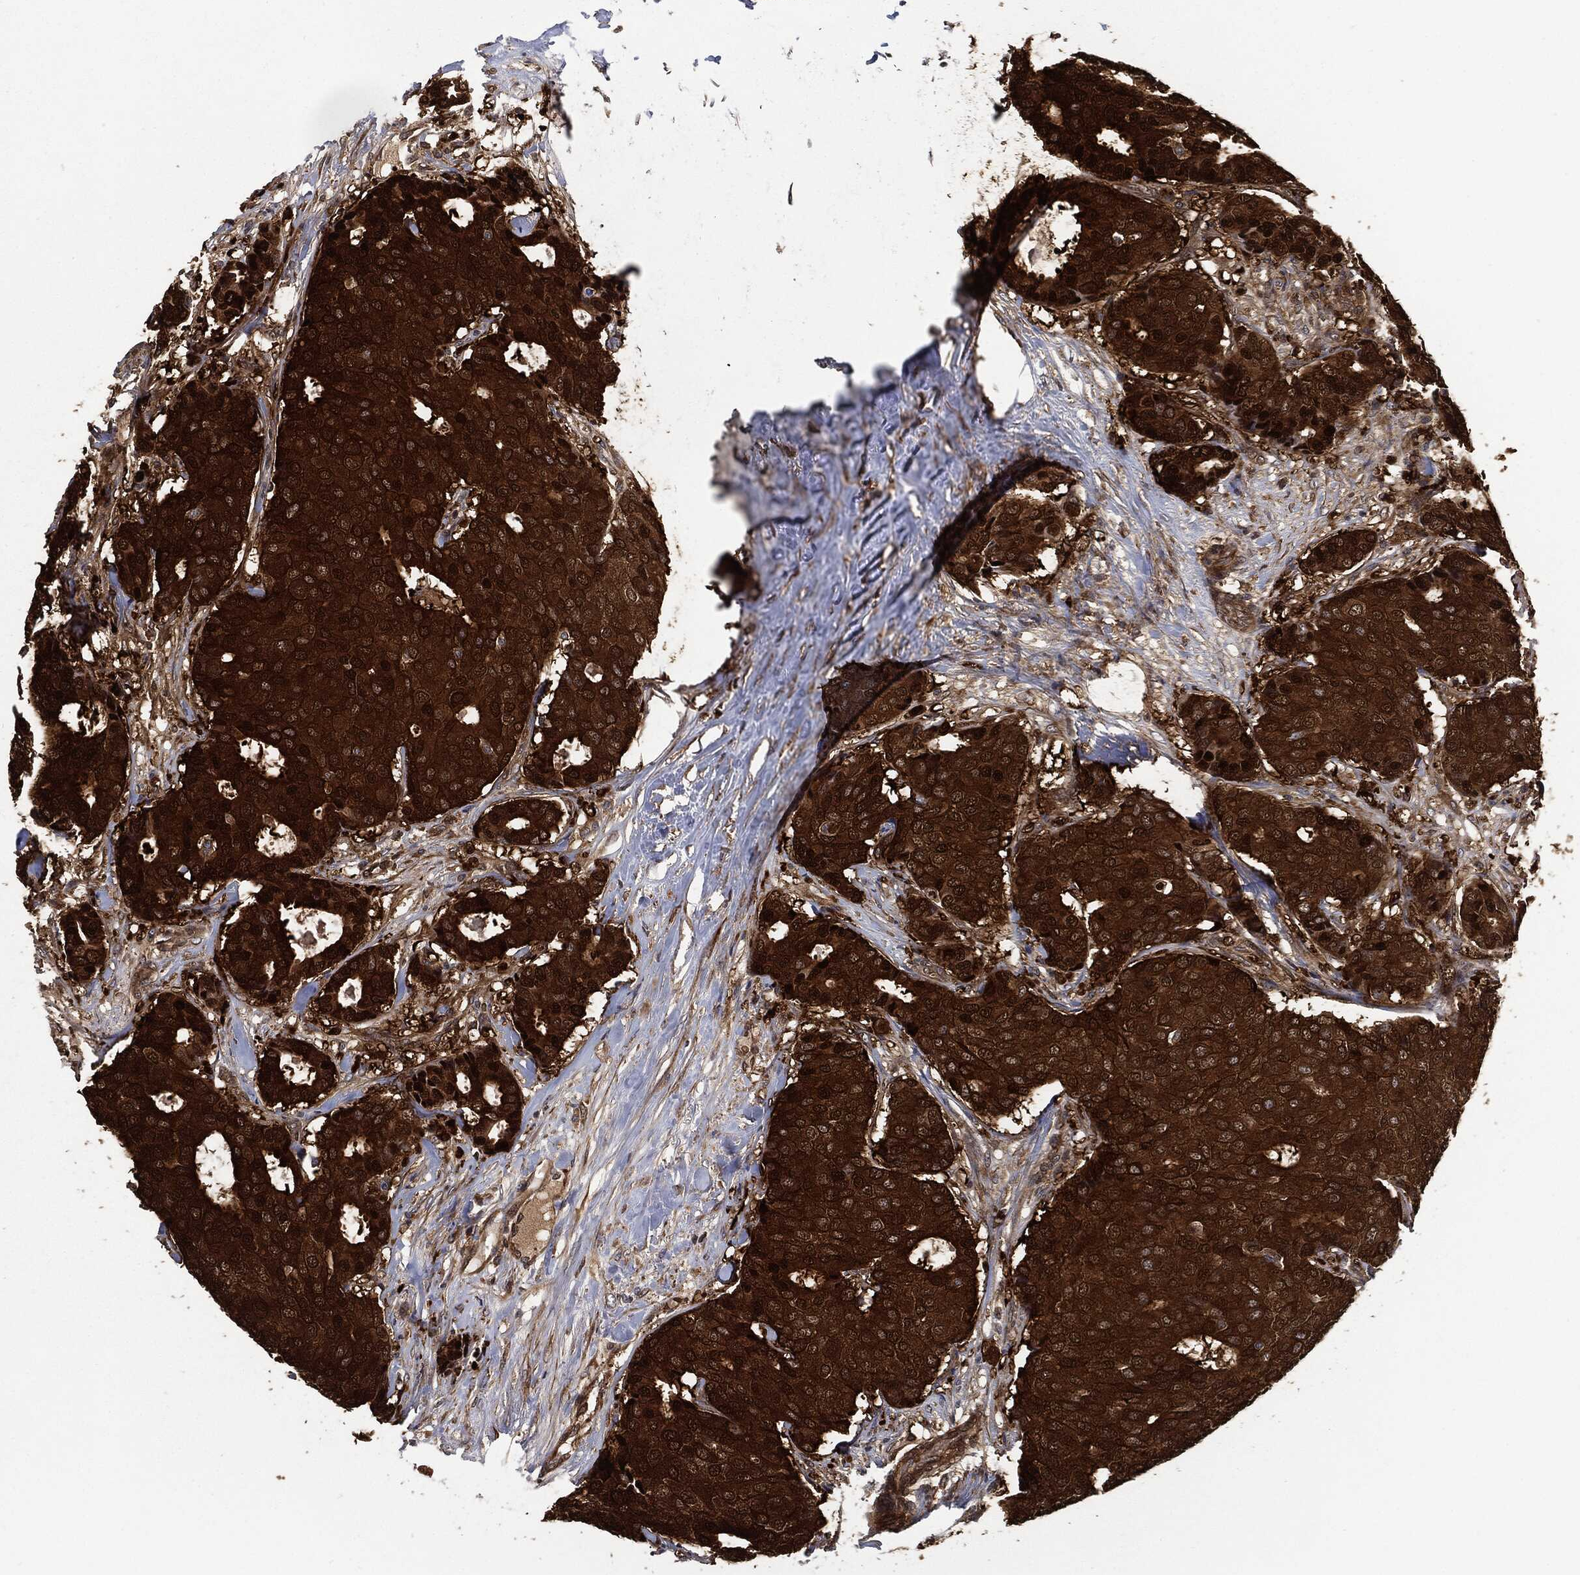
{"staining": {"intensity": "strong", "quantity": ">75%", "location": "cytoplasmic/membranous,nuclear"}, "tissue": "breast cancer", "cell_type": "Tumor cells", "image_type": "cancer", "snomed": [{"axis": "morphology", "description": "Duct carcinoma"}, {"axis": "topography", "description": "Breast"}], "caption": "High-power microscopy captured an IHC micrograph of breast cancer, revealing strong cytoplasmic/membranous and nuclear positivity in about >75% of tumor cells.", "gene": "PRDX2", "patient": {"sex": "female", "age": 75}}